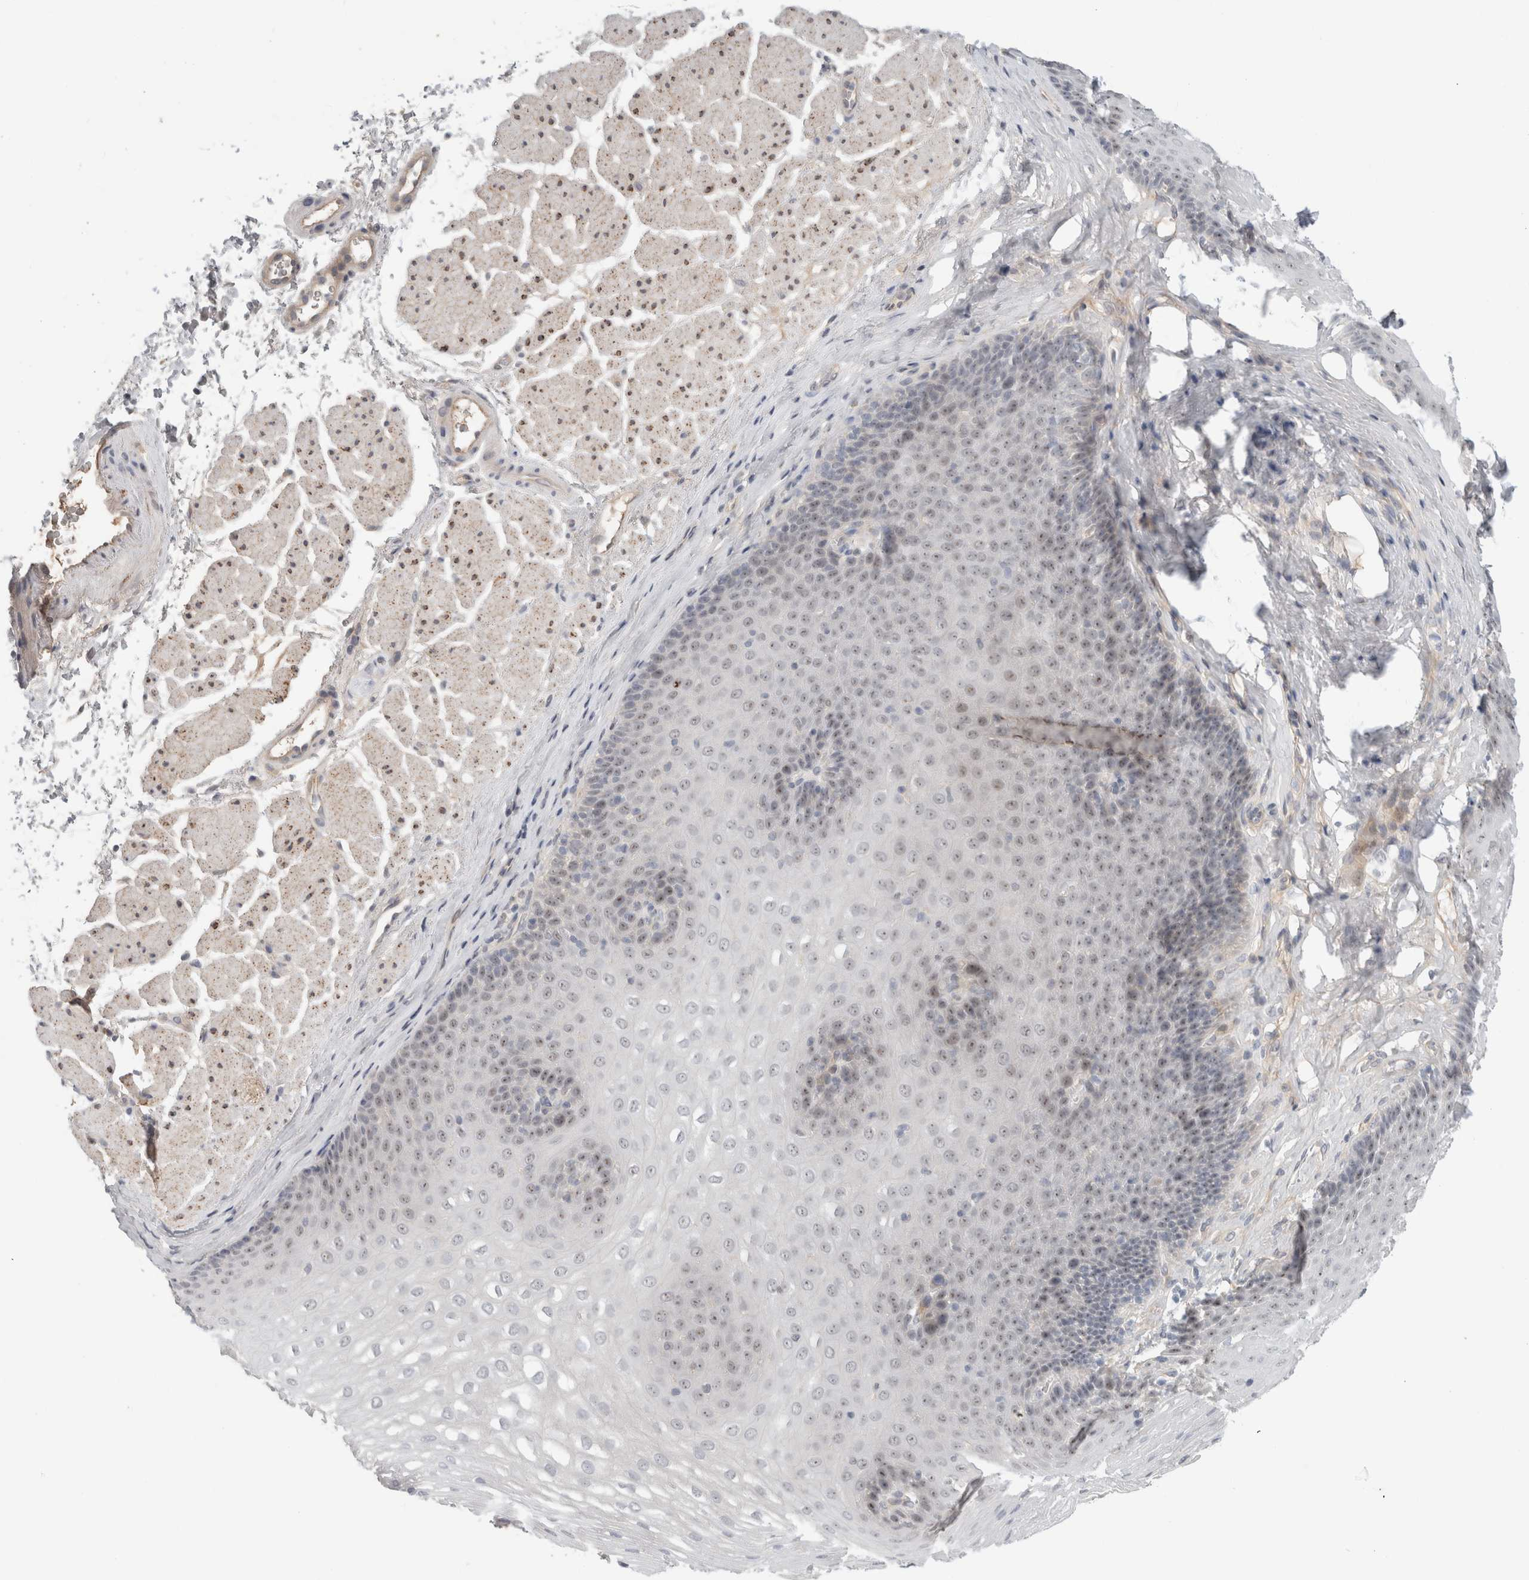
{"staining": {"intensity": "weak", "quantity": "25%-75%", "location": "nuclear"}, "tissue": "esophagus", "cell_type": "Squamous epithelial cells", "image_type": "normal", "snomed": [{"axis": "morphology", "description": "Normal tissue, NOS"}, {"axis": "topography", "description": "Esophagus"}], "caption": "Immunohistochemical staining of benign human esophagus exhibits 25%-75% levels of weak nuclear protein staining in approximately 25%-75% of squamous epithelial cells. The protein is shown in brown color, while the nuclei are stained blue.", "gene": "HCN3", "patient": {"sex": "female", "age": 66}}